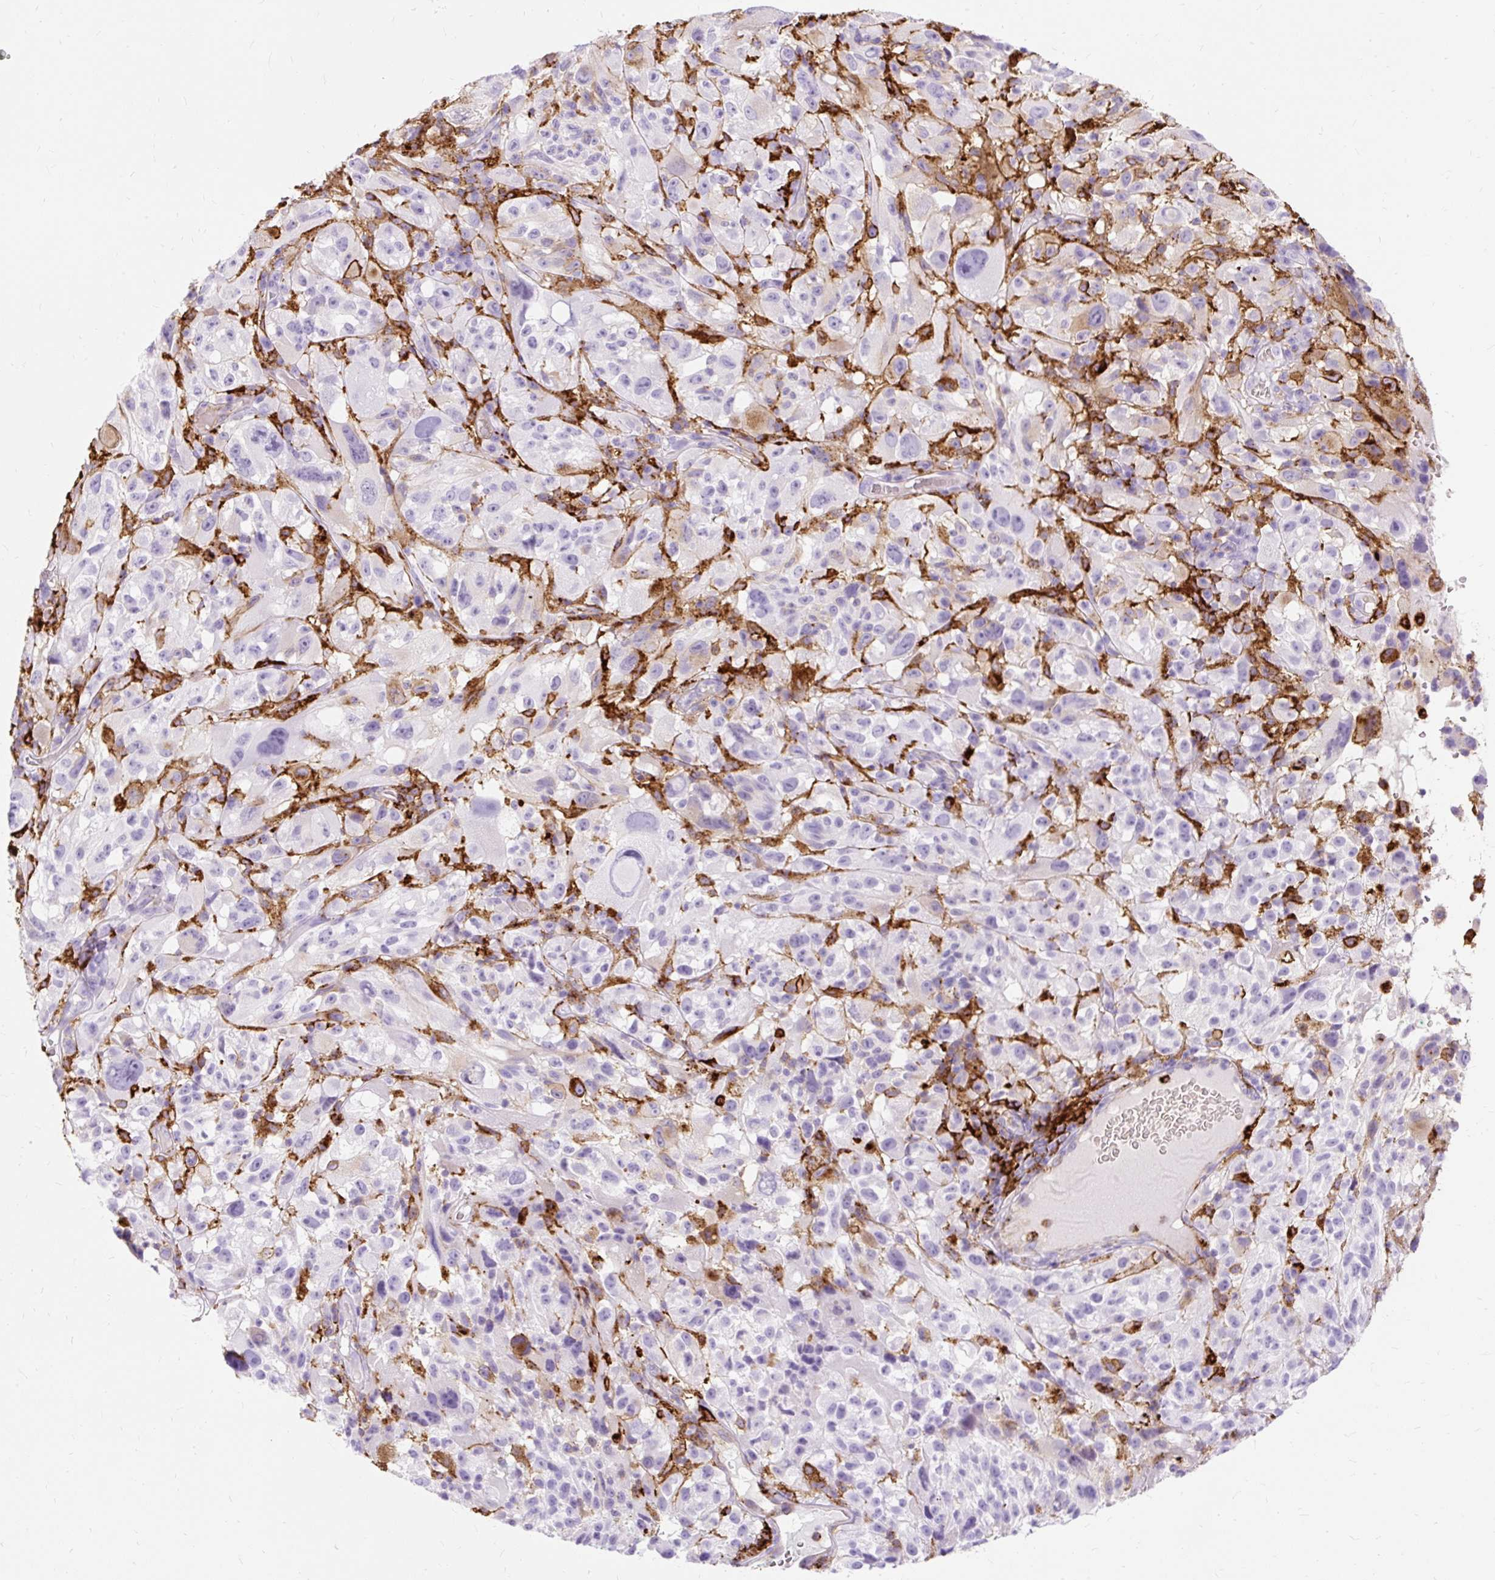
{"staining": {"intensity": "strong", "quantity": "<25%", "location": "cytoplasmic/membranous"}, "tissue": "melanoma", "cell_type": "Tumor cells", "image_type": "cancer", "snomed": [{"axis": "morphology", "description": "Malignant melanoma, NOS"}, {"axis": "topography", "description": "Skin"}], "caption": "This is a micrograph of immunohistochemistry (IHC) staining of malignant melanoma, which shows strong staining in the cytoplasmic/membranous of tumor cells.", "gene": "HLA-DRA", "patient": {"sex": "female", "age": 71}}